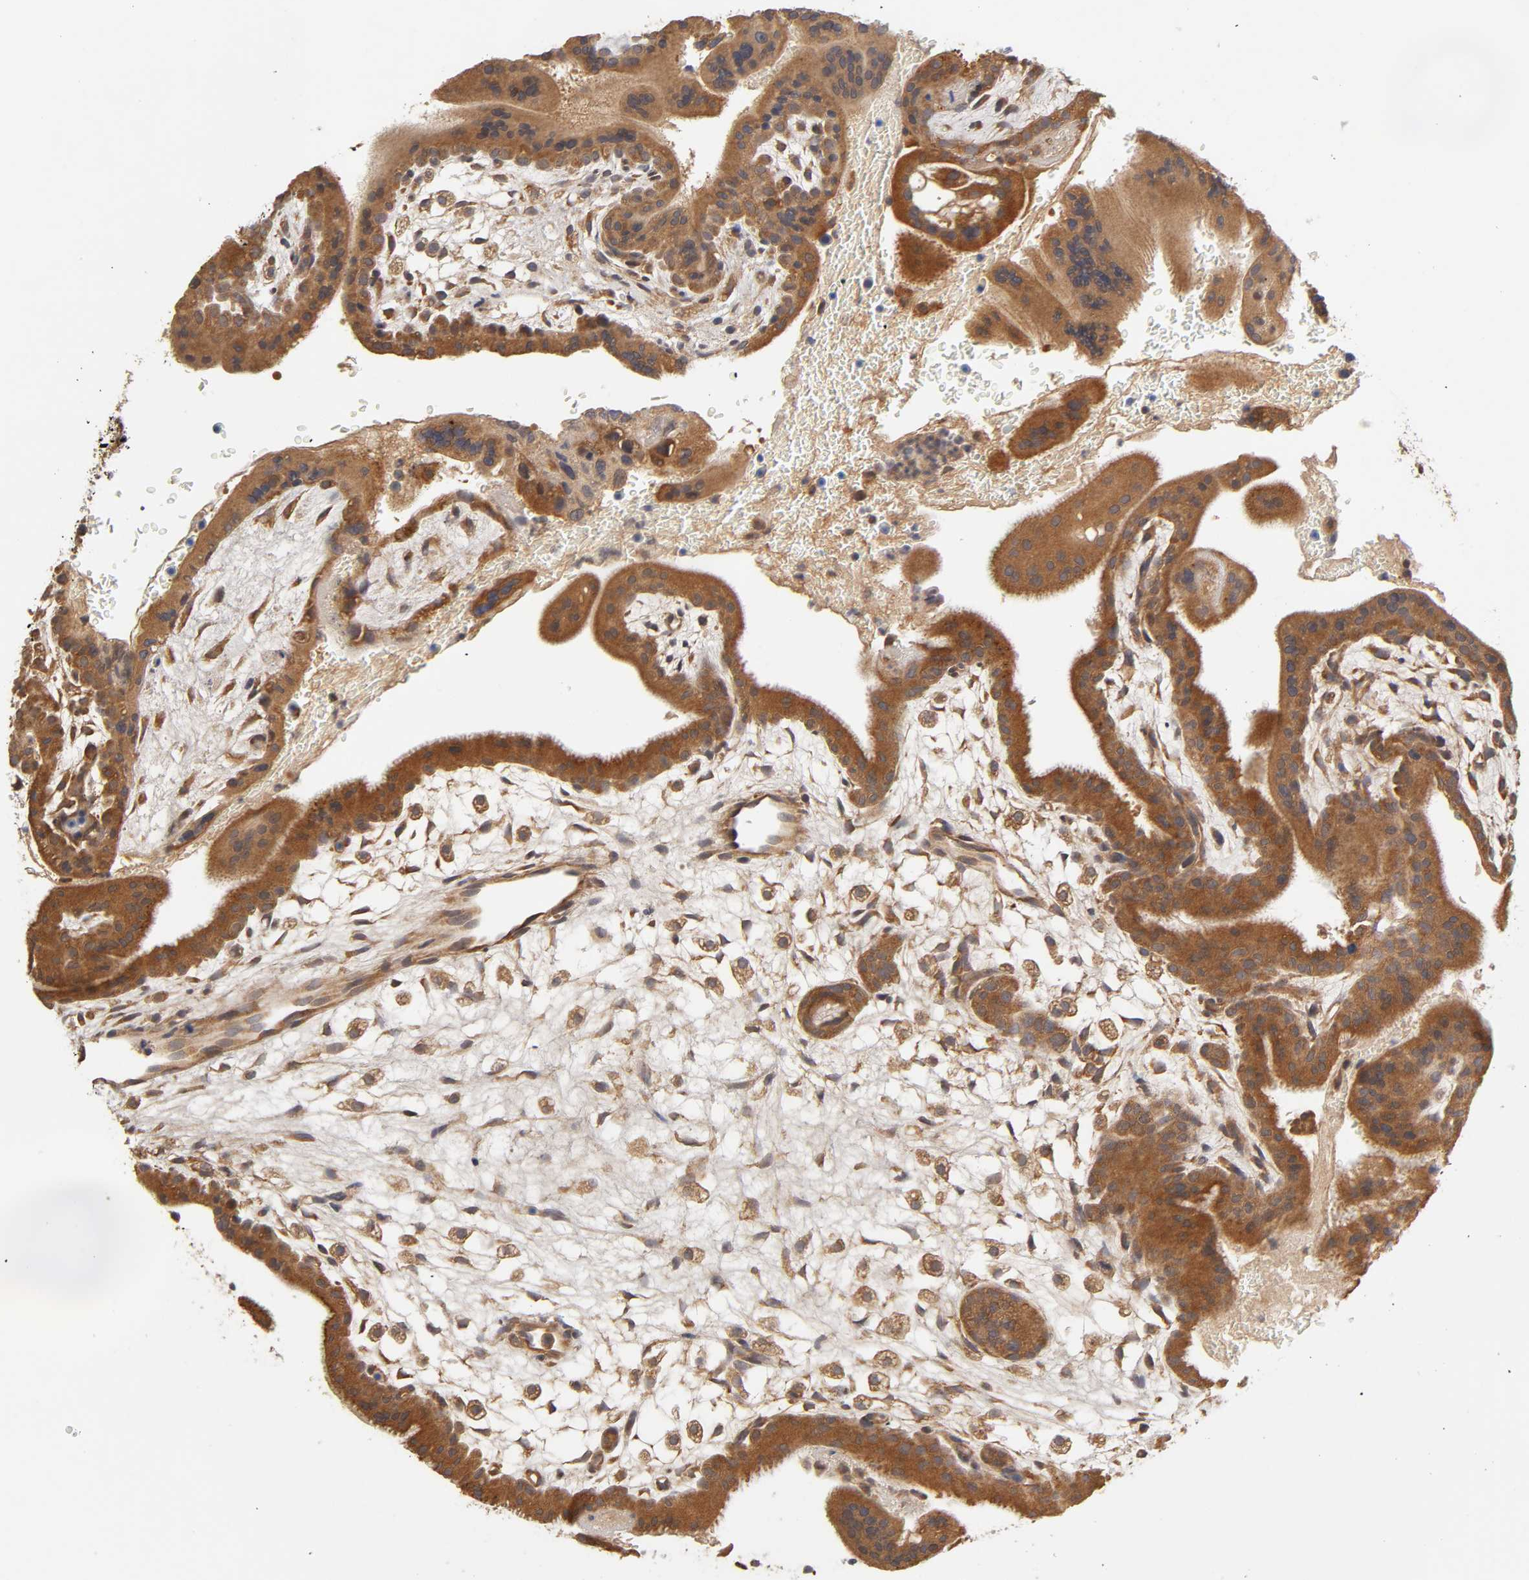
{"staining": {"intensity": "strong", "quantity": ">75%", "location": "cytoplasmic/membranous"}, "tissue": "placenta", "cell_type": "Decidual cells", "image_type": "normal", "snomed": [{"axis": "morphology", "description": "Normal tissue, NOS"}, {"axis": "topography", "description": "Placenta"}], "caption": "Protein staining demonstrates strong cytoplasmic/membranous positivity in about >75% of decidual cells in benign placenta.", "gene": "RPS29", "patient": {"sex": "female", "age": 35}}